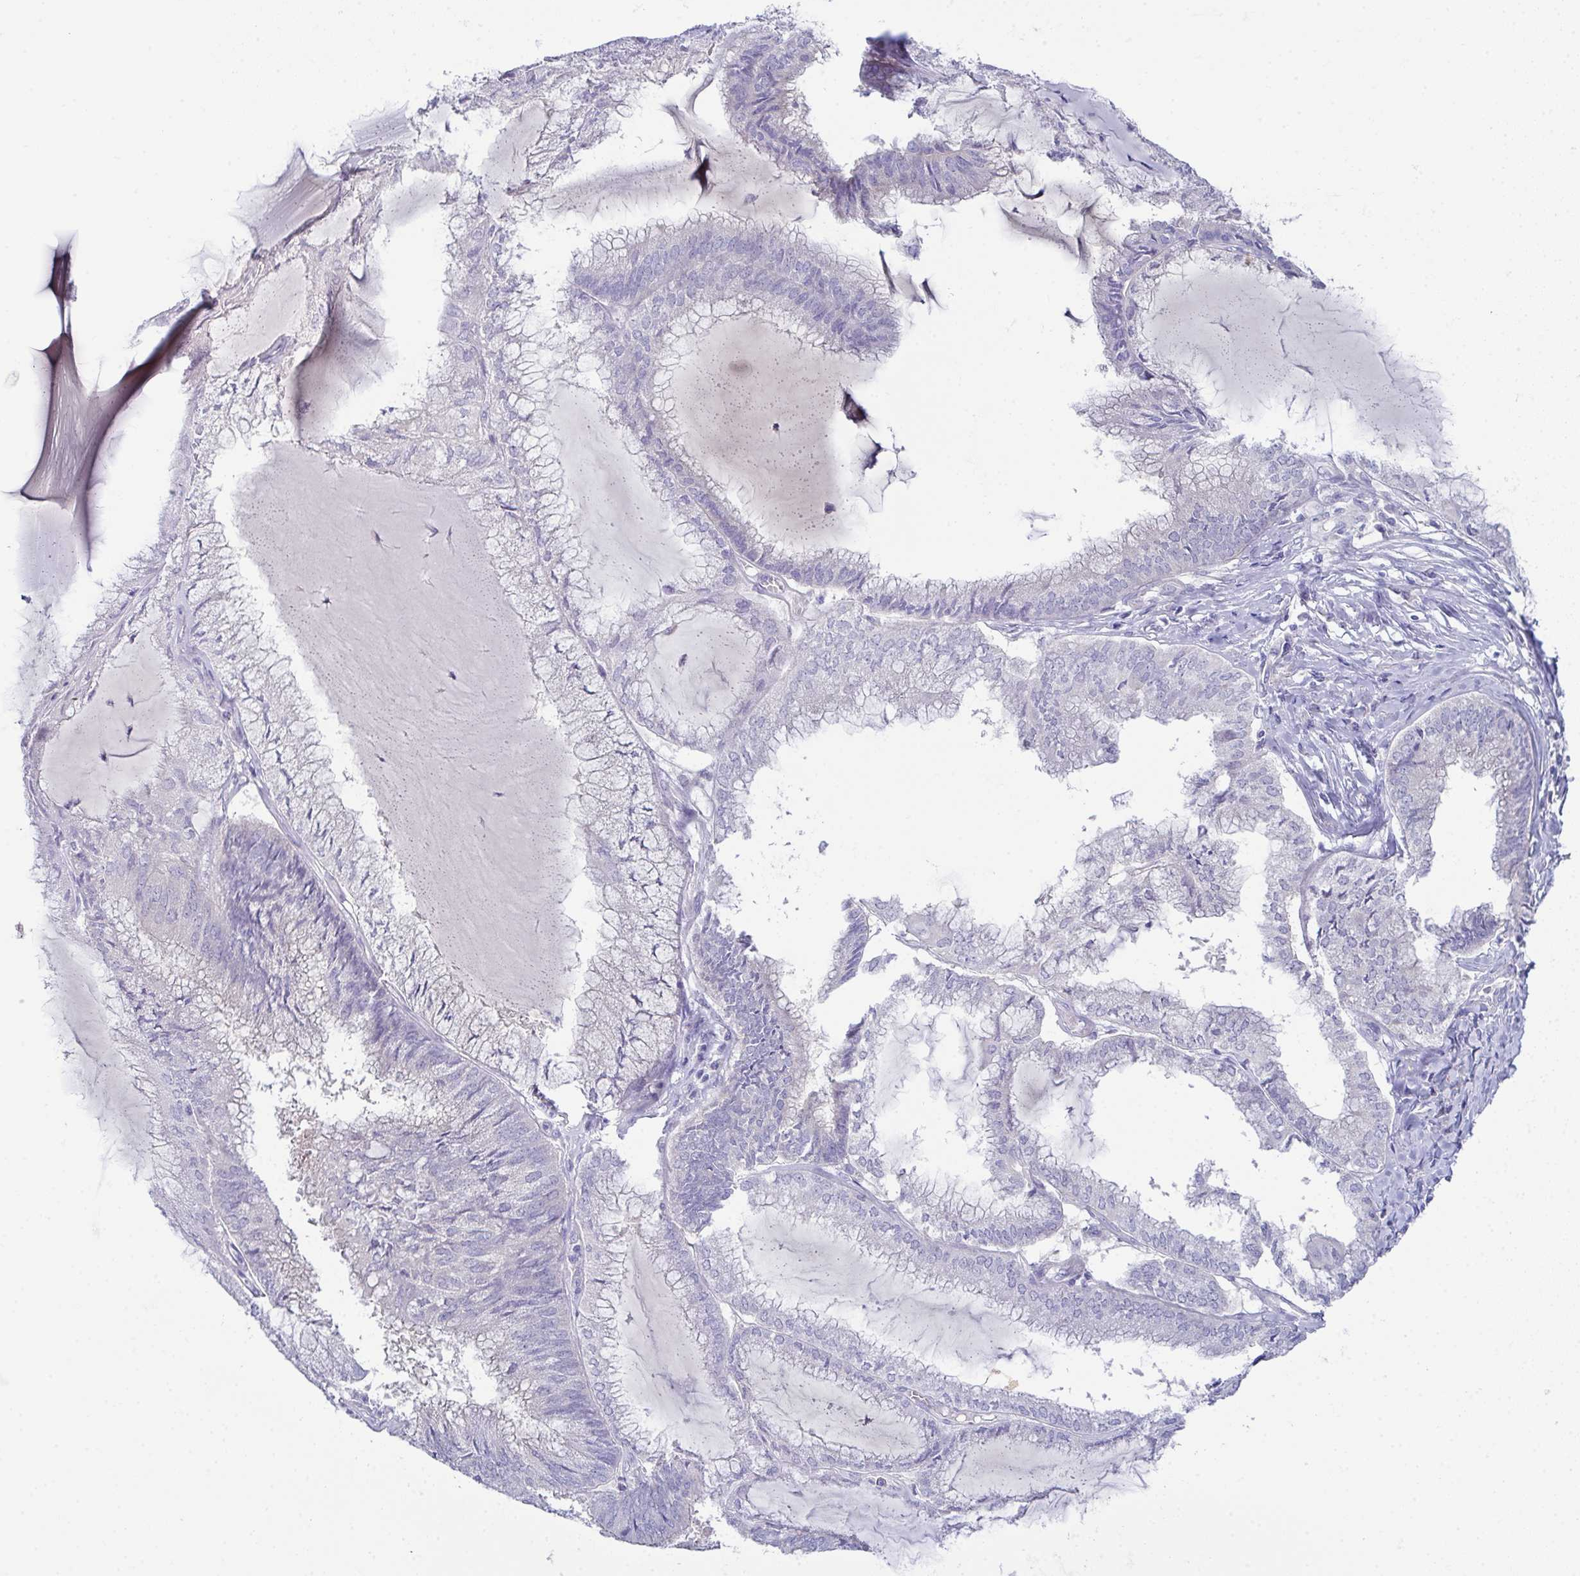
{"staining": {"intensity": "negative", "quantity": "none", "location": "none"}, "tissue": "endometrial cancer", "cell_type": "Tumor cells", "image_type": "cancer", "snomed": [{"axis": "morphology", "description": "Carcinoma, NOS"}, {"axis": "topography", "description": "Endometrium"}], "caption": "Immunohistochemistry (IHC) histopathology image of endometrial cancer stained for a protein (brown), which reveals no staining in tumor cells. (DAB (3,3'-diaminobenzidine) IHC with hematoxylin counter stain).", "gene": "CFAP97D1", "patient": {"sex": "female", "age": 62}}